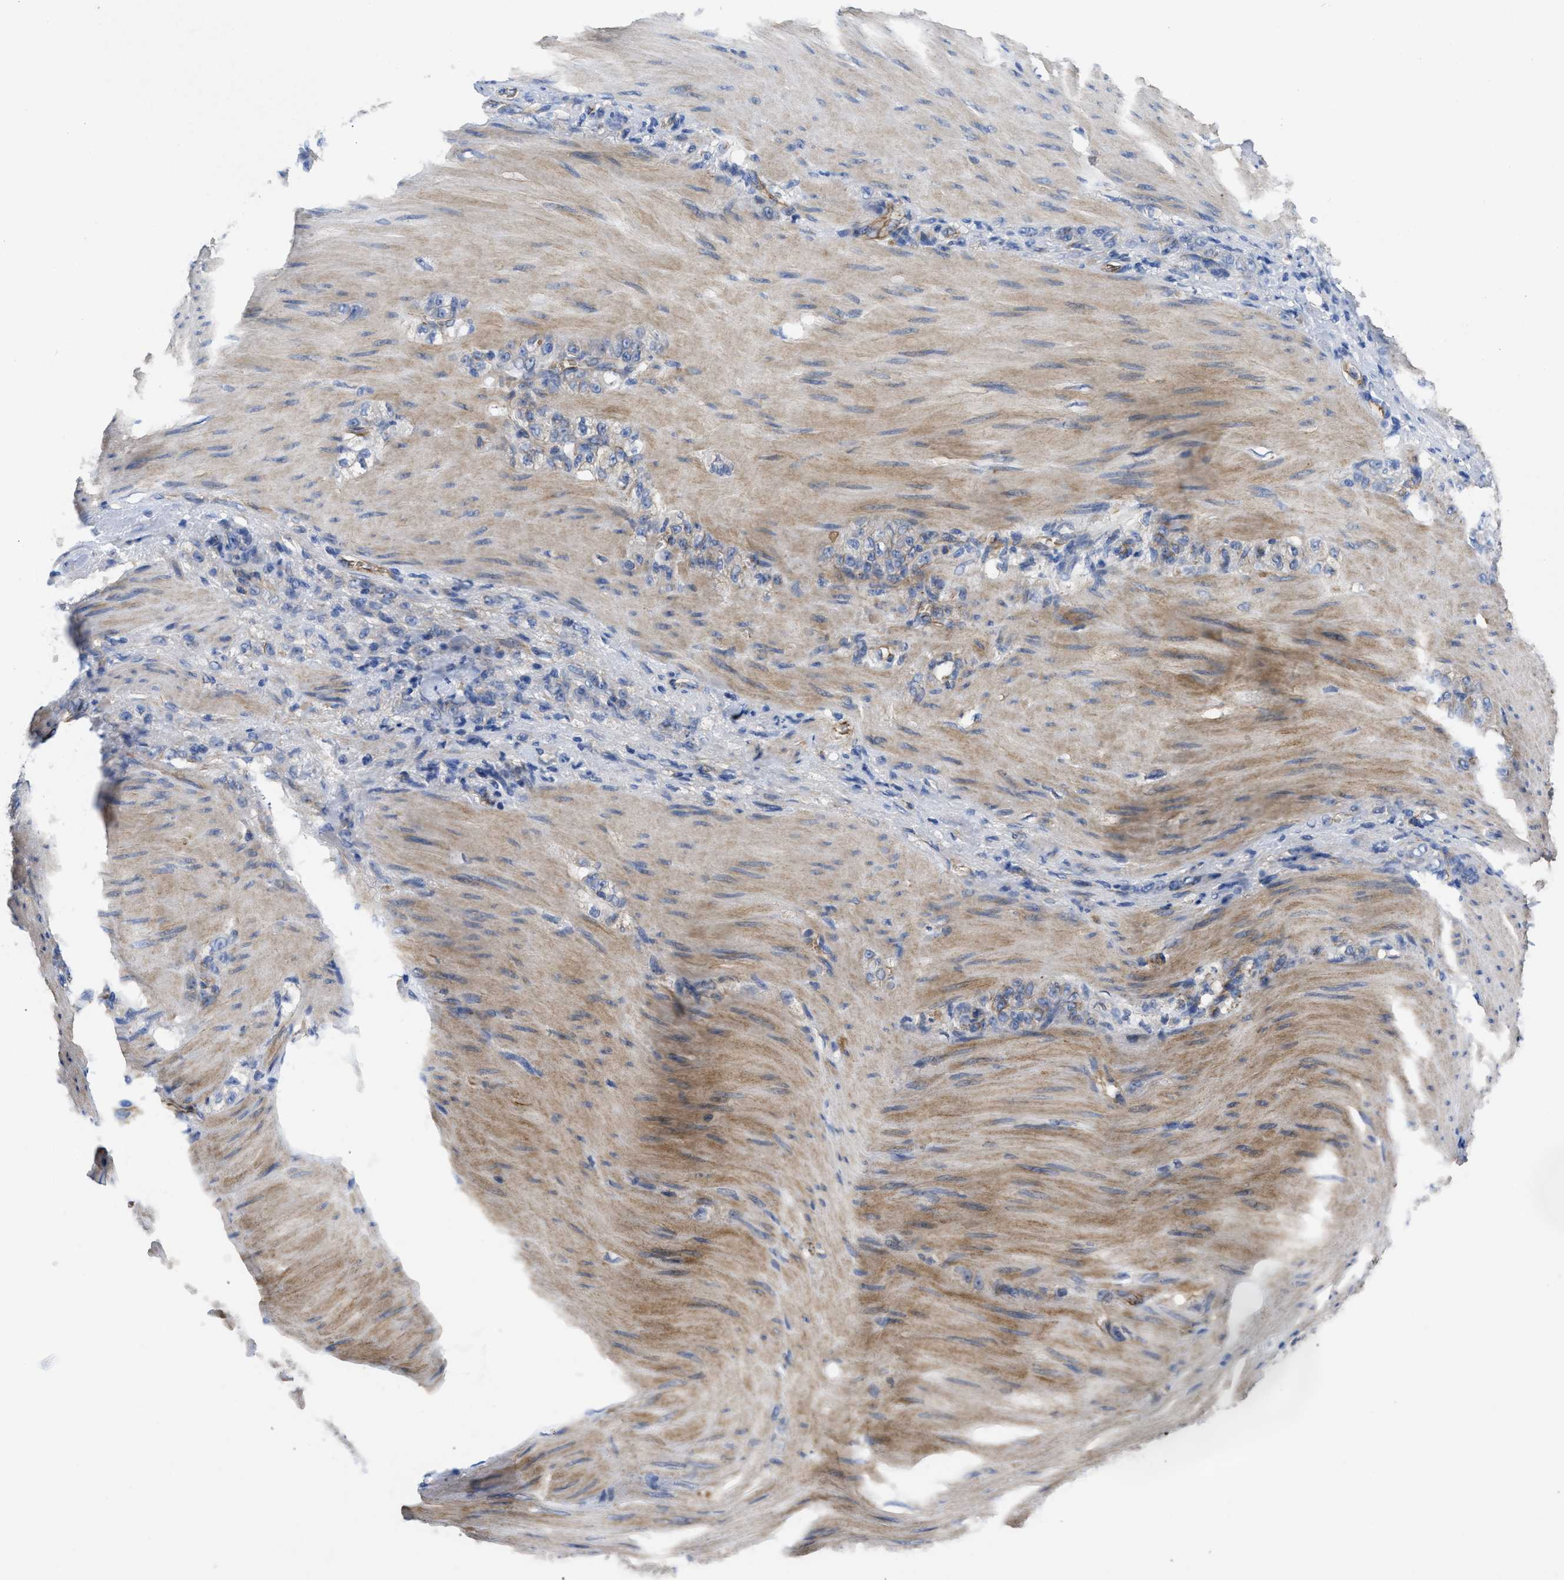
{"staining": {"intensity": "negative", "quantity": "none", "location": "none"}, "tissue": "stomach cancer", "cell_type": "Tumor cells", "image_type": "cancer", "snomed": [{"axis": "morphology", "description": "Normal tissue, NOS"}, {"axis": "morphology", "description": "Adenocarcinoma, NOS"}, {"axis": "topography", "description": "Stomach"}], "caption": "The immunohistochemistry (IHC) photomicrograph has no significant positivity in tumor cells of stomach cancer tissue.", "gene": "USP4", "patient": {"sex": "male", "age": 82}}